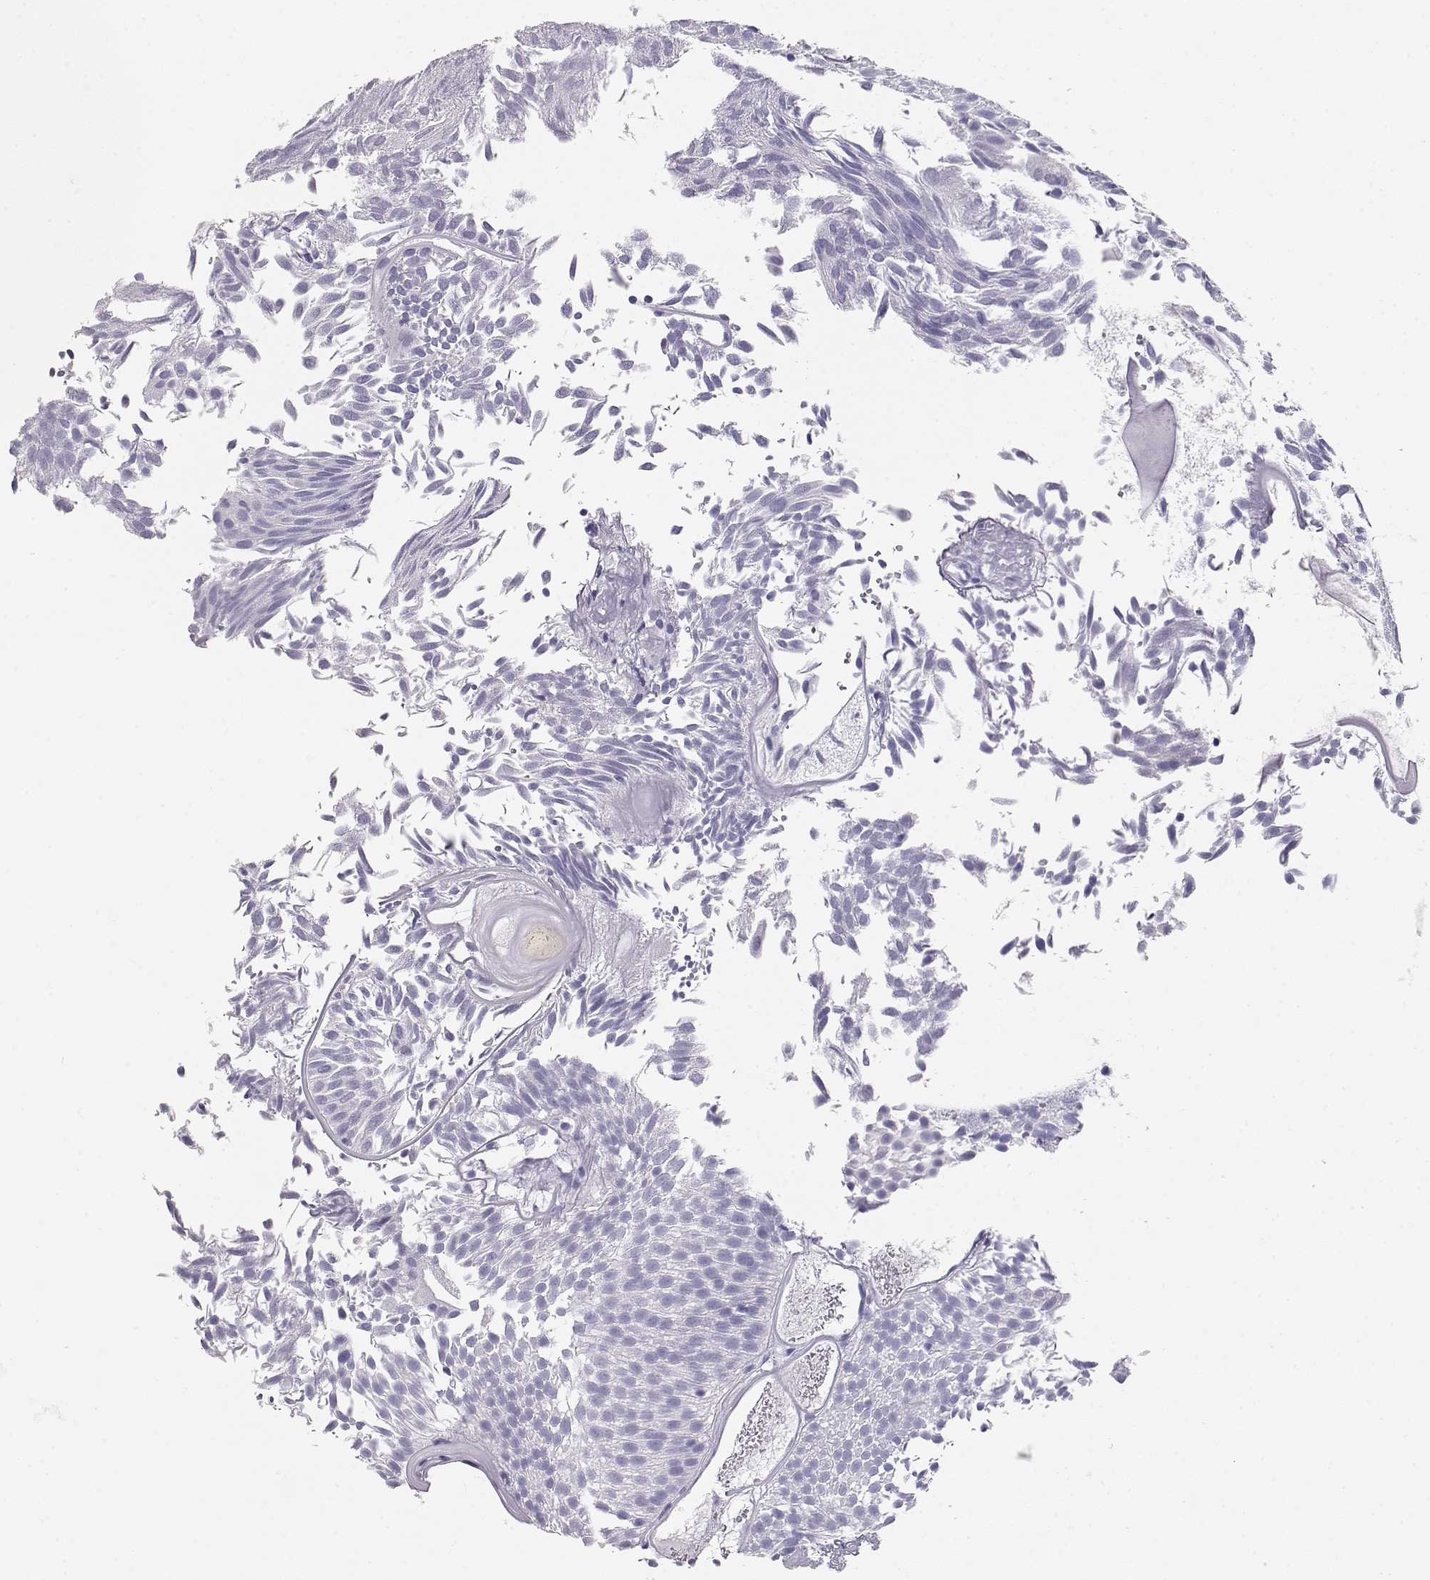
{"staining": {"intensity": "negative", "quantity": "none", "location": "none"}, "tissue": "urothelial cancer", "cell_type": "Tumor cells", "image_type": "cancer", "snomed": [{"axis": "morphology", "description": "Urothelial carcinoma, Low grade"}, {"axis": "topography", "description": "Urinary bladder"}], "caption": "Urothelial cancer stained for a protein using immunohistochemistry (IHC) exhibits no positivity tumor cells.", "gene": "MAGEC1", "patient": {"sex": "male", "age": 52}}